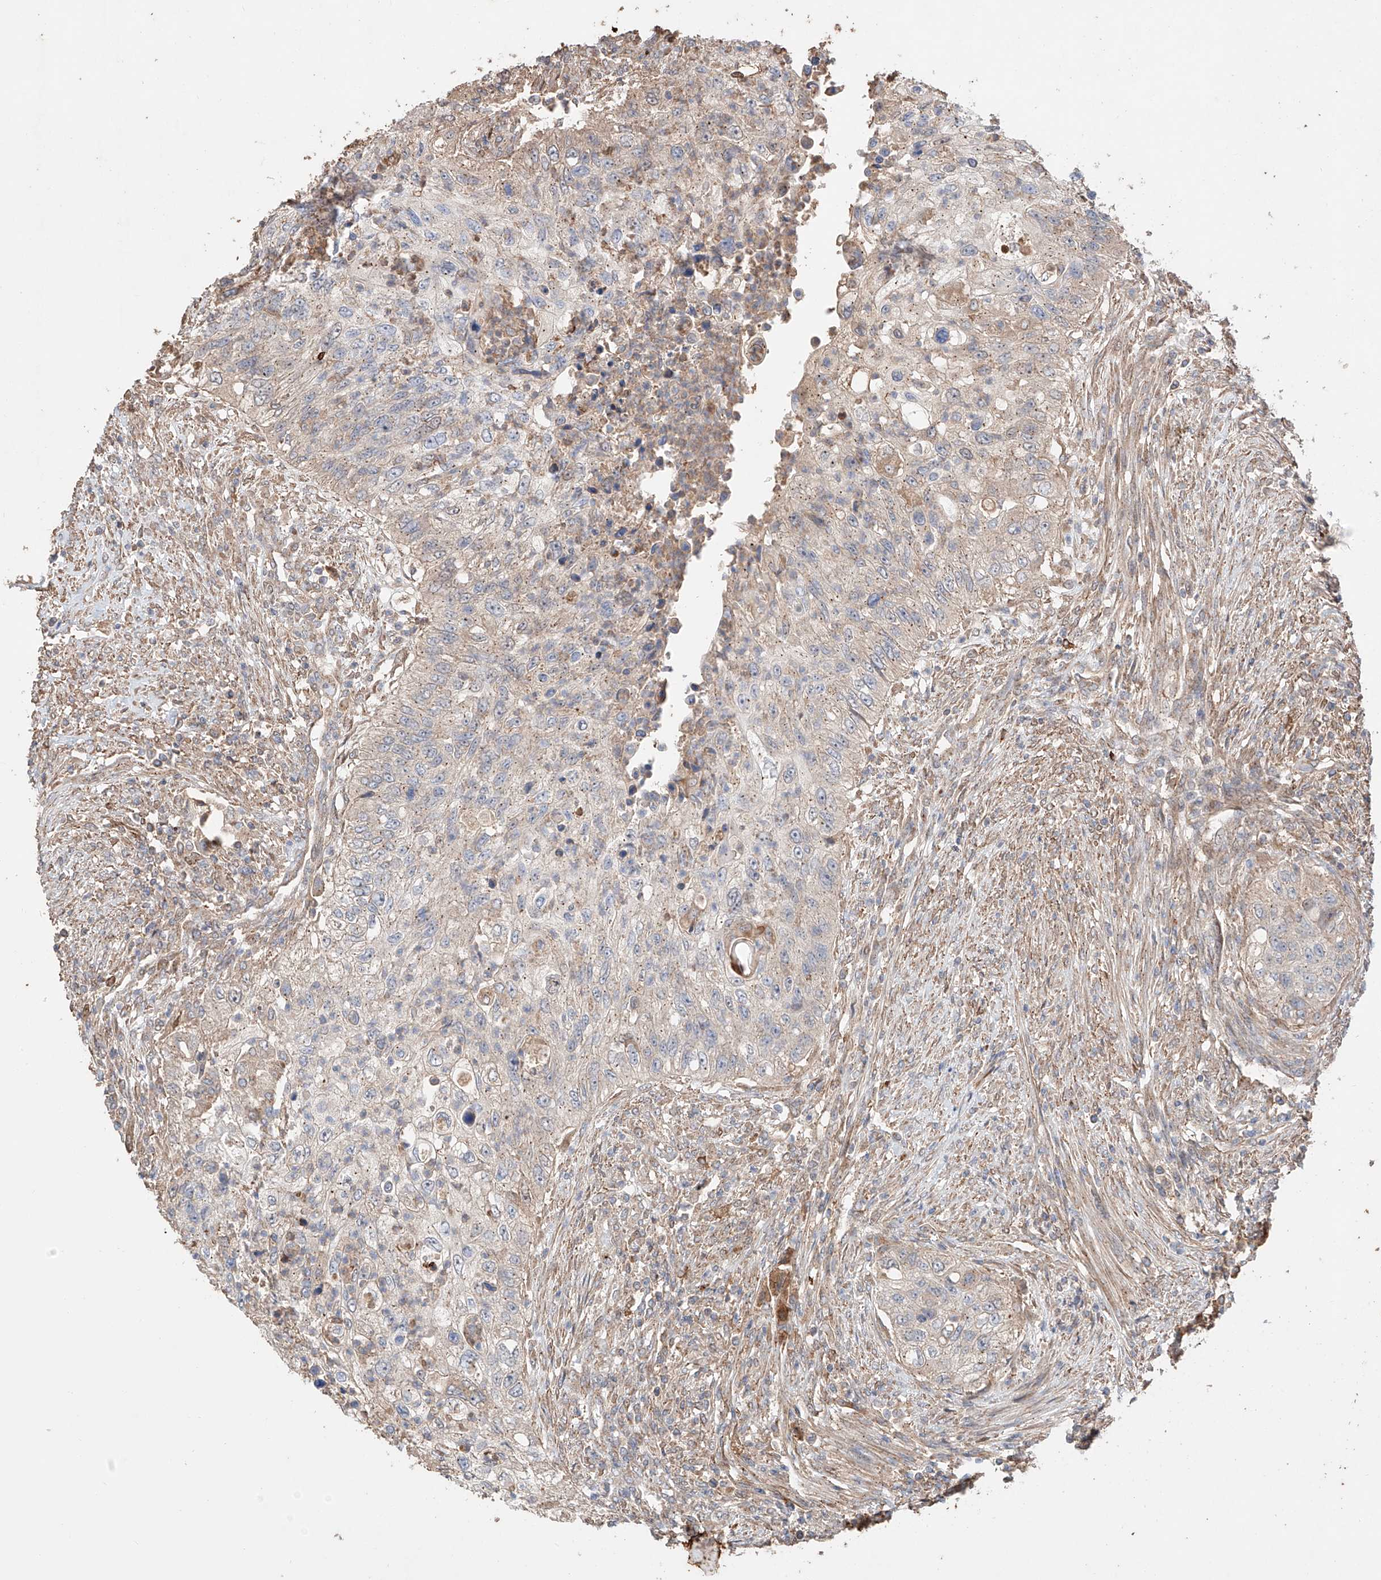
{"staining": {"intensity": "weak", "quantity": "25%-75%", "location": "cytoplasmic/membranous"}, "tissue": "urothelial cancer", "cell_type": "Tumor cells", "image_type": "cancer", "snomed": [{"axis": "morphology", "description": "Urothelial carcinoma, High grade"}, {"axis": "topography", "description": "Urinary bladder"}], "caption": "Weak cytoplasmic/membranous positivity for a protein is appreciated in about 25%-75% of tumor cells of high-grade urothelial carcinoma using immunohistochemistry.", "gene": "MOSPD1", "patient": {"sex": "female", "age": 60}}